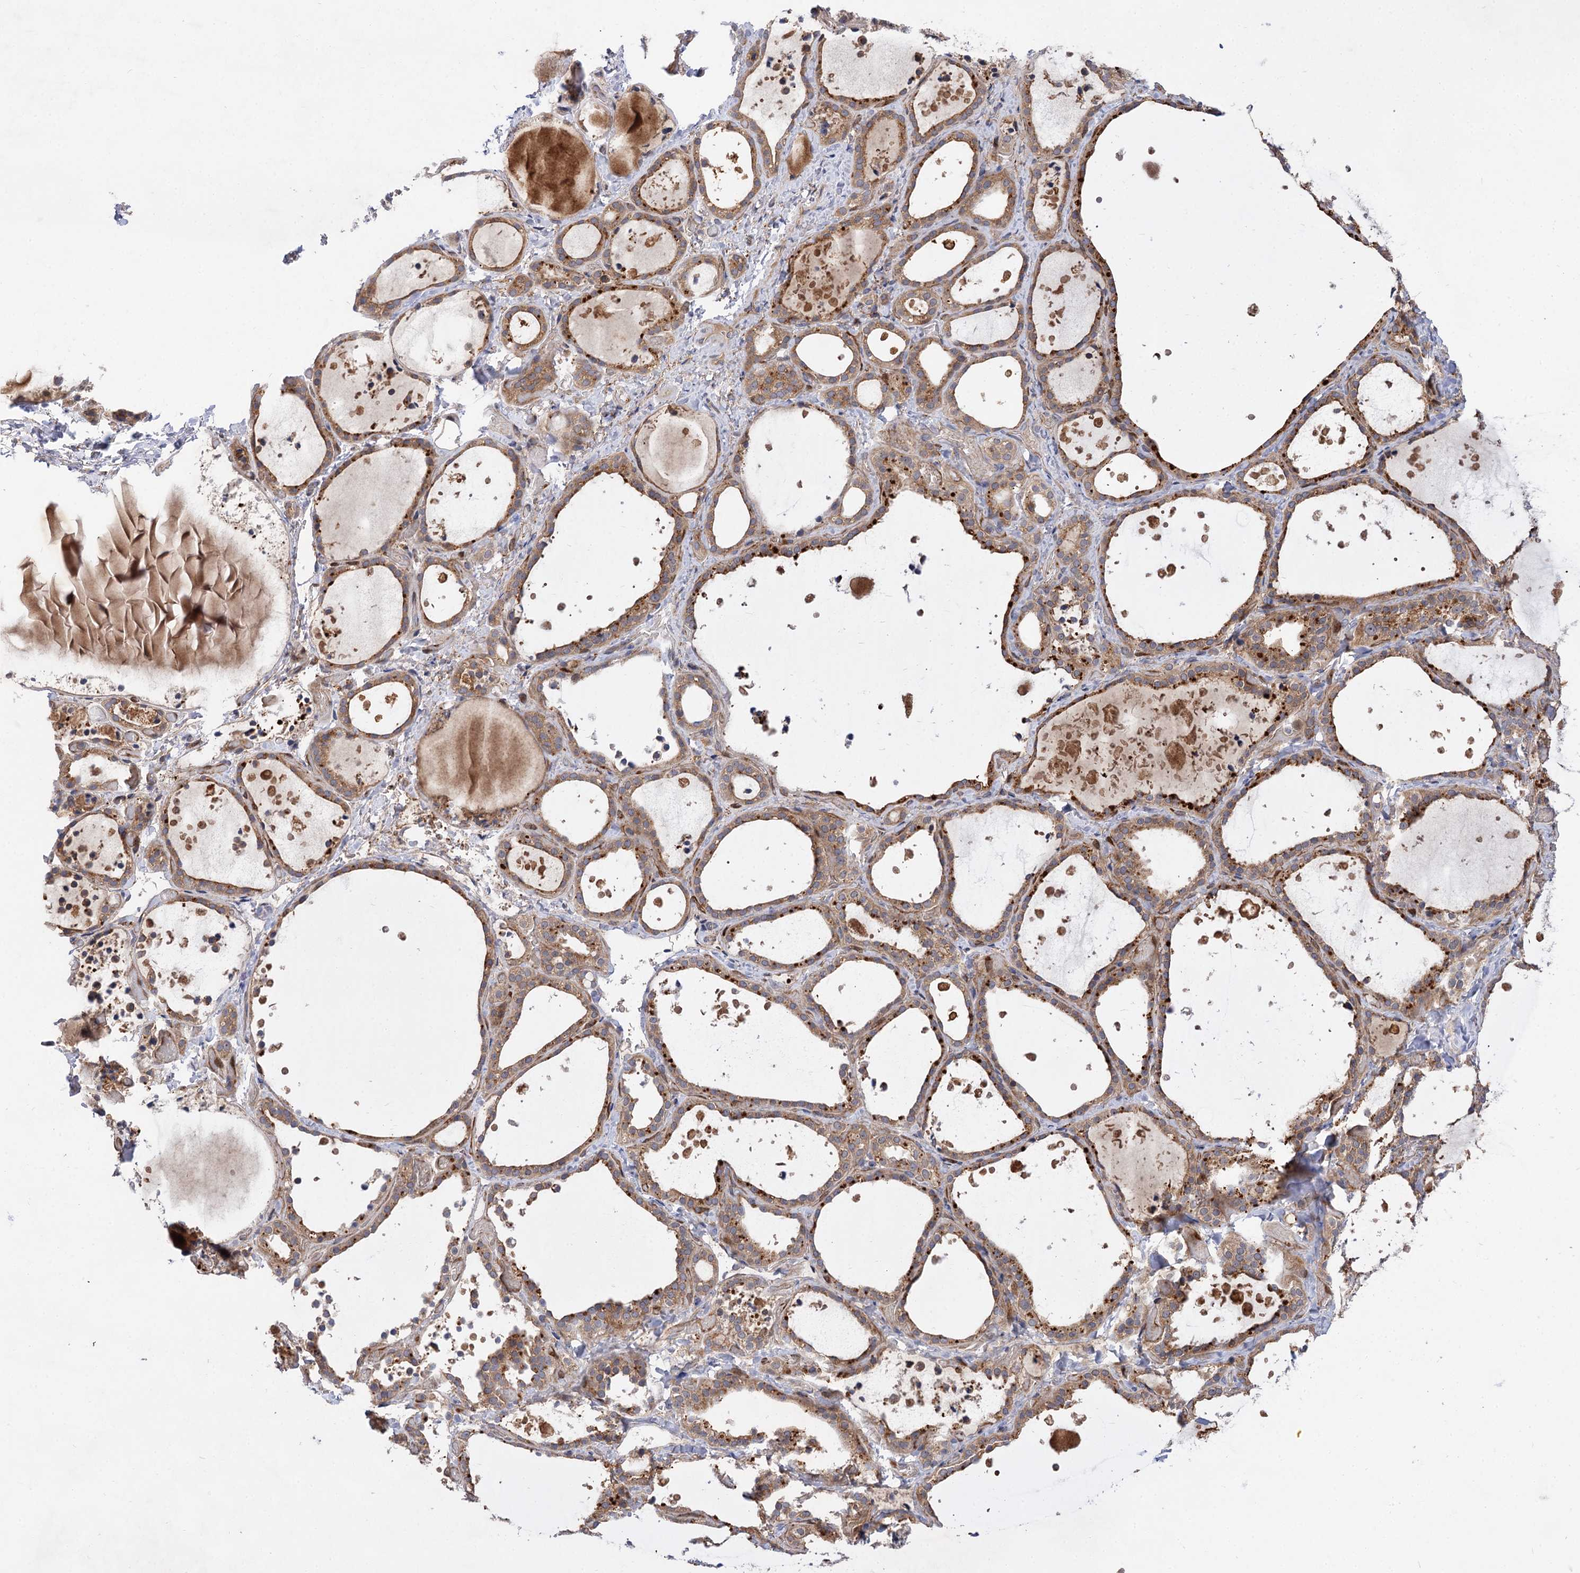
{"staining": {"intensity": "moderate", "quantity": ">75%", "location": "cytoplasmic/membranous"}, "tissue": "thyroid gland", "cell_type": "Glandular cells", "image_type": "normal", "snomed": [{"axis": "morphology", "description": "Normal tissue, NOS"}, {"axis": "topography", "description": "Thyroid gland"}], "caption": "Protein staining by immunohistochemistry (IHC) displays moderate cytoplasmic/membranous staining in approximately >75% of glandular cells in benign thyroid gland. Using DAB (3,3'-diaminobenzidine) (brown) and hematoxylin (blue) stains, captured at high magnification using brightfield microscopy.", "gene": "PATL1", "patient": {"sex": "female", "age": 44}}